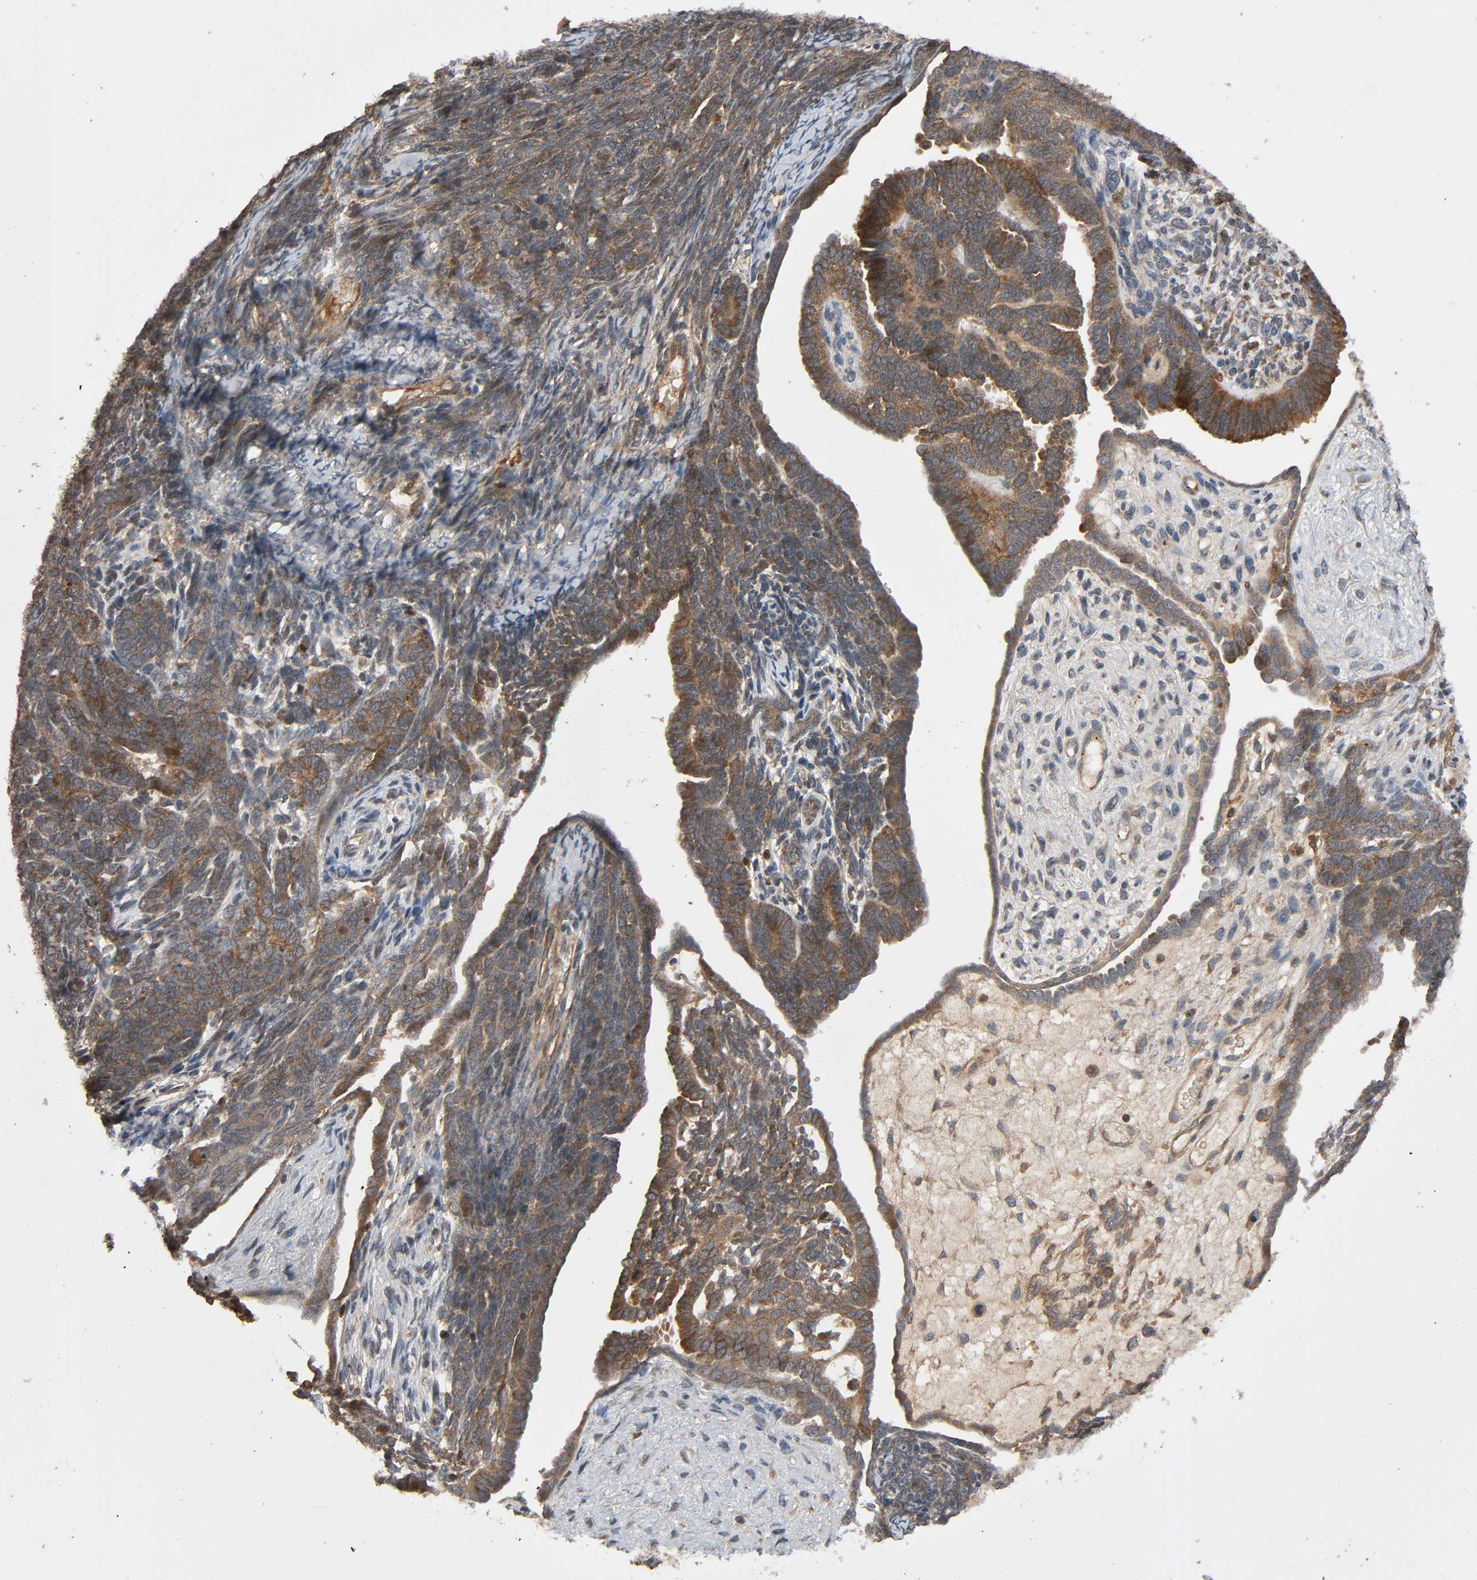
{"staining": {"intensity": "moderate", "quantity": ">75%", "location": "cytoplasmic/membranous"}, "tissue": "endometrial cancer", "cell_type": "Tumor cells", "image_type": "cancer", "snomed": [{"axis": "morphology", "description": "Neoplasm, malignant, NOS"}, {"axis": "topography", "description": "Endometrium"}], "caption": "Immunohistochemistry (DAB) staining of human endometrial cancer exhibits moderate cytoplasmic/membranous protein positivity in about >75% of tumor cells. Nuclei are stained in blue.", "gene": "MAP3K8", "patient": {"sex": "female", "age": 74}}